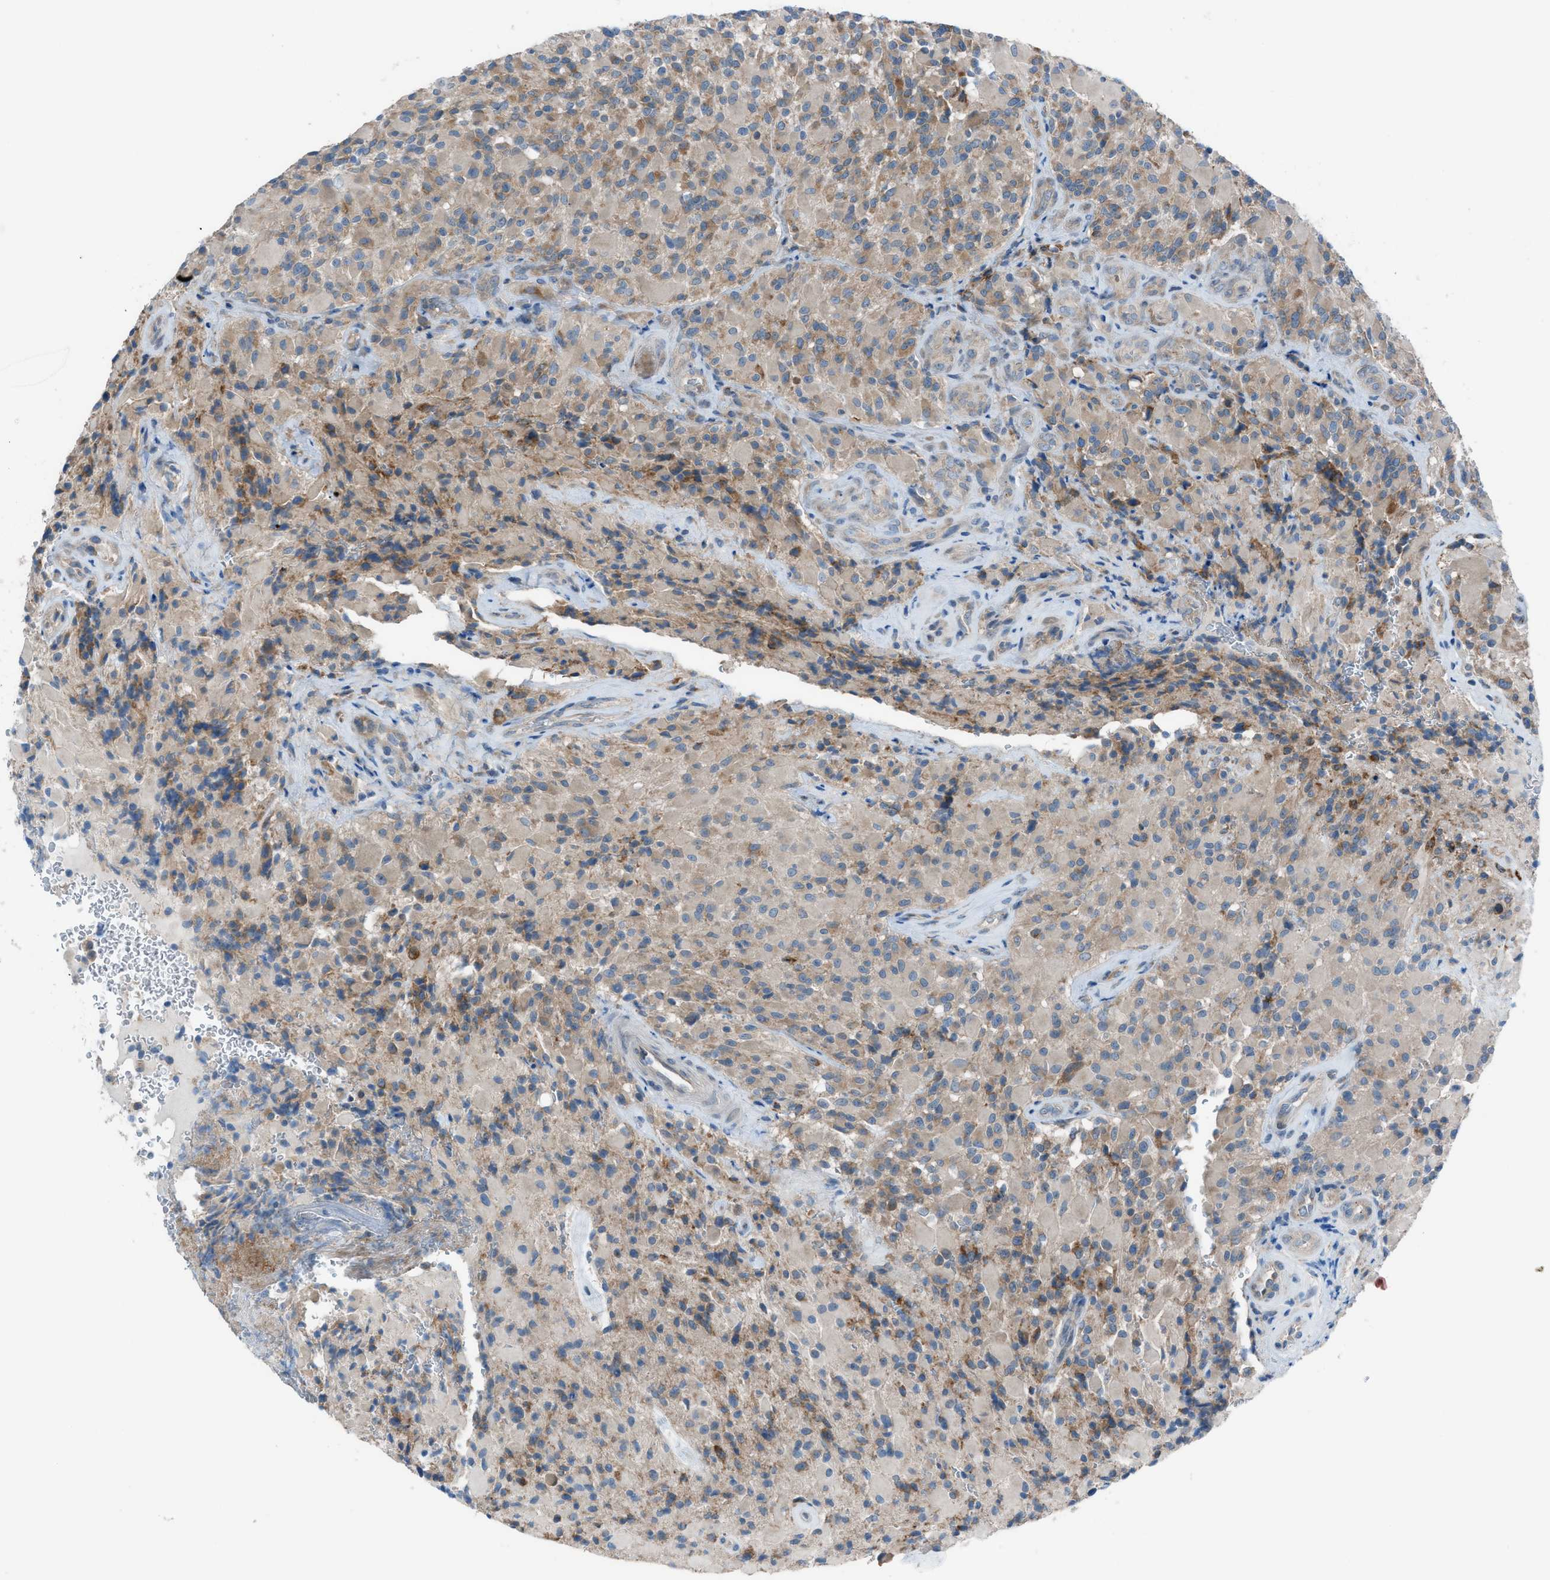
{"staining": {"intensity": "moderate", "quantity": "25%-75%", "location": "cytoplasmic/membranous"}, "tissue": "glioma", "cell_type": "Tumor cells", "image_type": "cancer", "snomed": [{"axis": "morphology", "description": "Glioma, malignant, High grade"}, {"axis": "topography", "description": "Brain"}], "caption": "Immunohistochemistry (DAB) staining of human malignant glioma (high-grade) demonstrates moderate cytoplasmic/membranous protein expression in about 25%-75% of tumor cells.", "gene": "HEG1", "patient": {"sex": "male", "age": 71}}